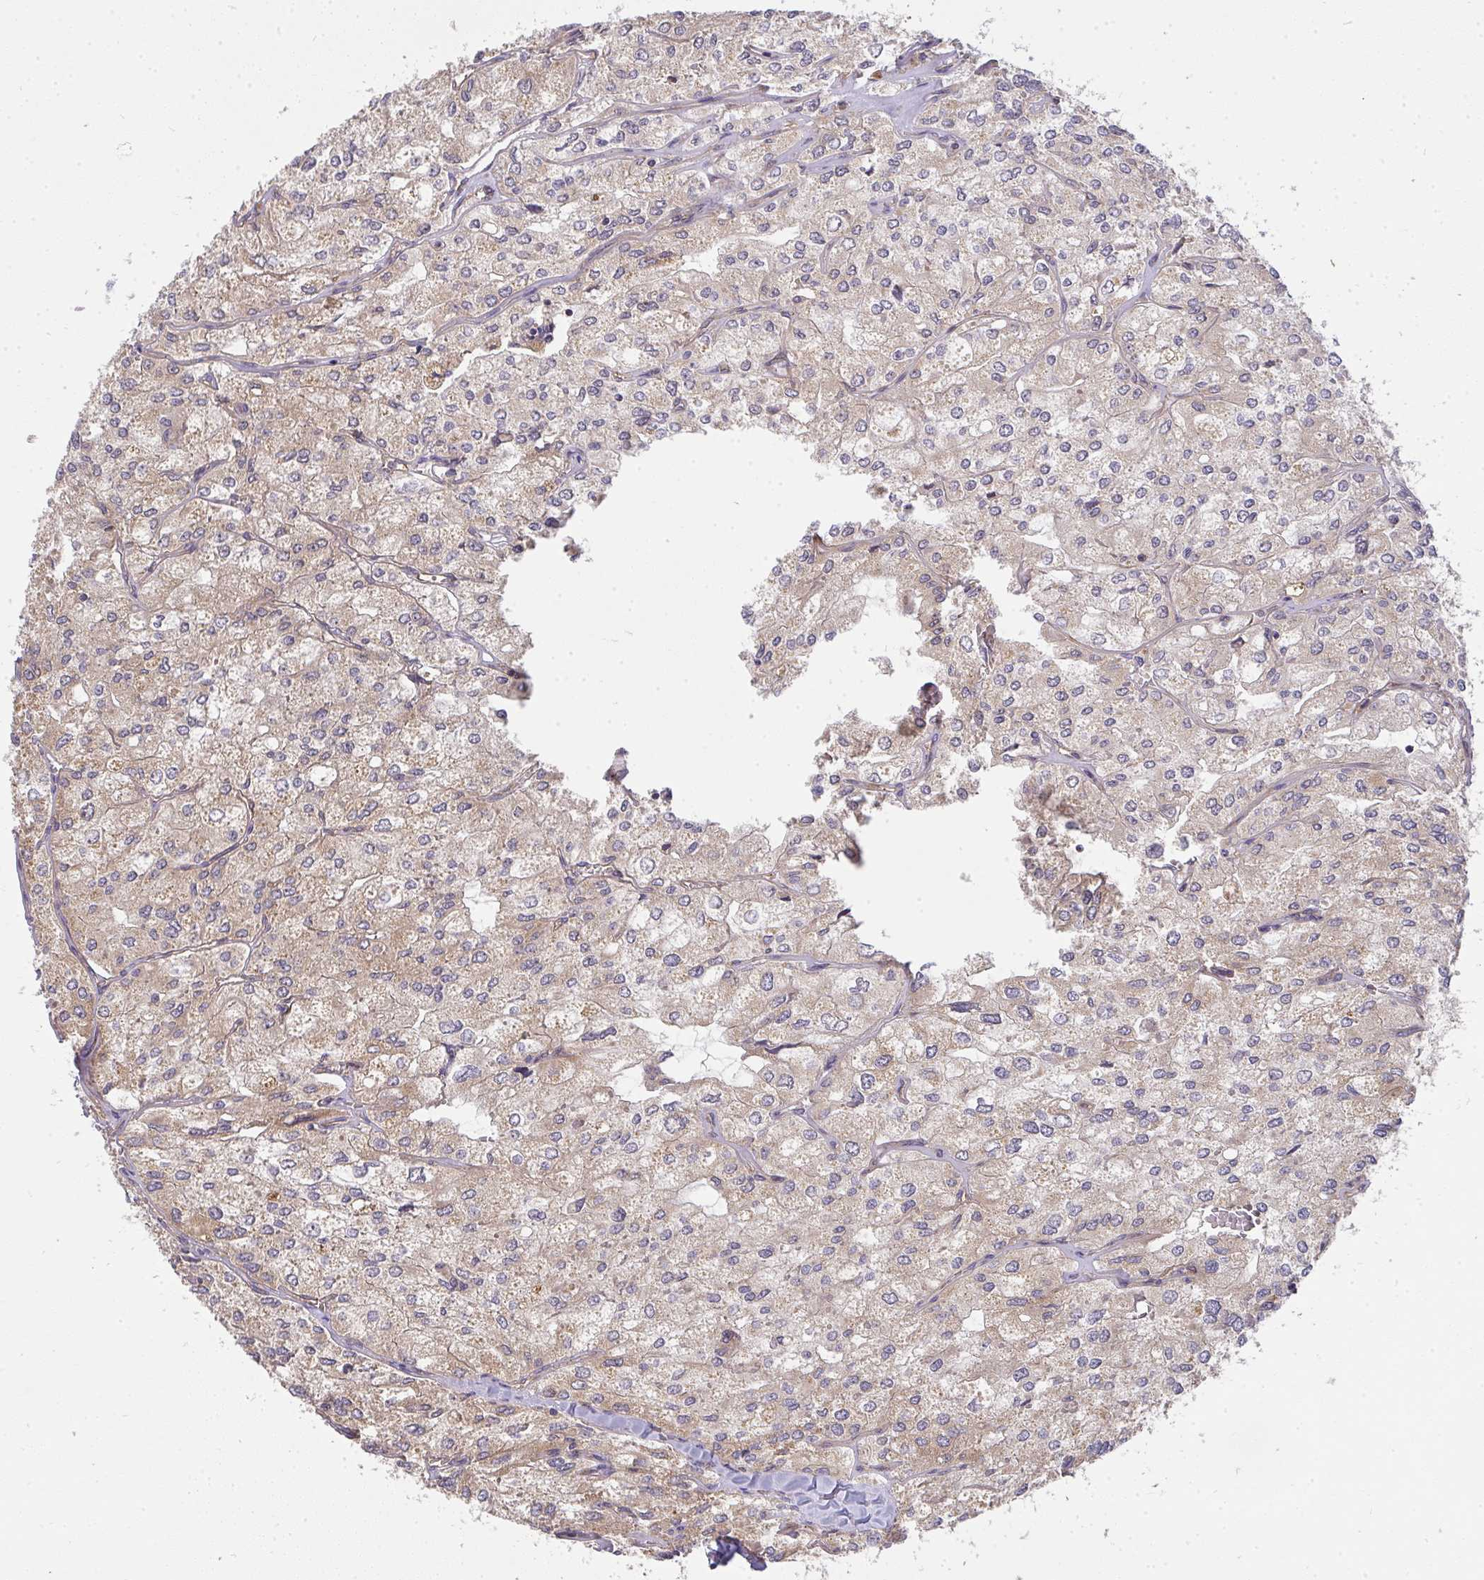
{"staining": {"intensity": "weak", "quantity": ">75%", "location": "cytoplasmic/membranous"}, "tissue": "renal cancer", "cell_type": "Tumor cells", "image_type": "cancer", "snomed": [{"axis": "morphology", "description": "Adenocarcinoma, NOS"}, {"axis": "topography", "description": "Kidney"}], "caption": "Immunohistochemical staining of renal adenocarcinoma displays low levels of weak cytoplasmic/membranous expression in about >75% of tumor cells. Nuclei are stained in blue.", "gene": "B4GALT6", "patient": {"sex": "female", "age": 70}}